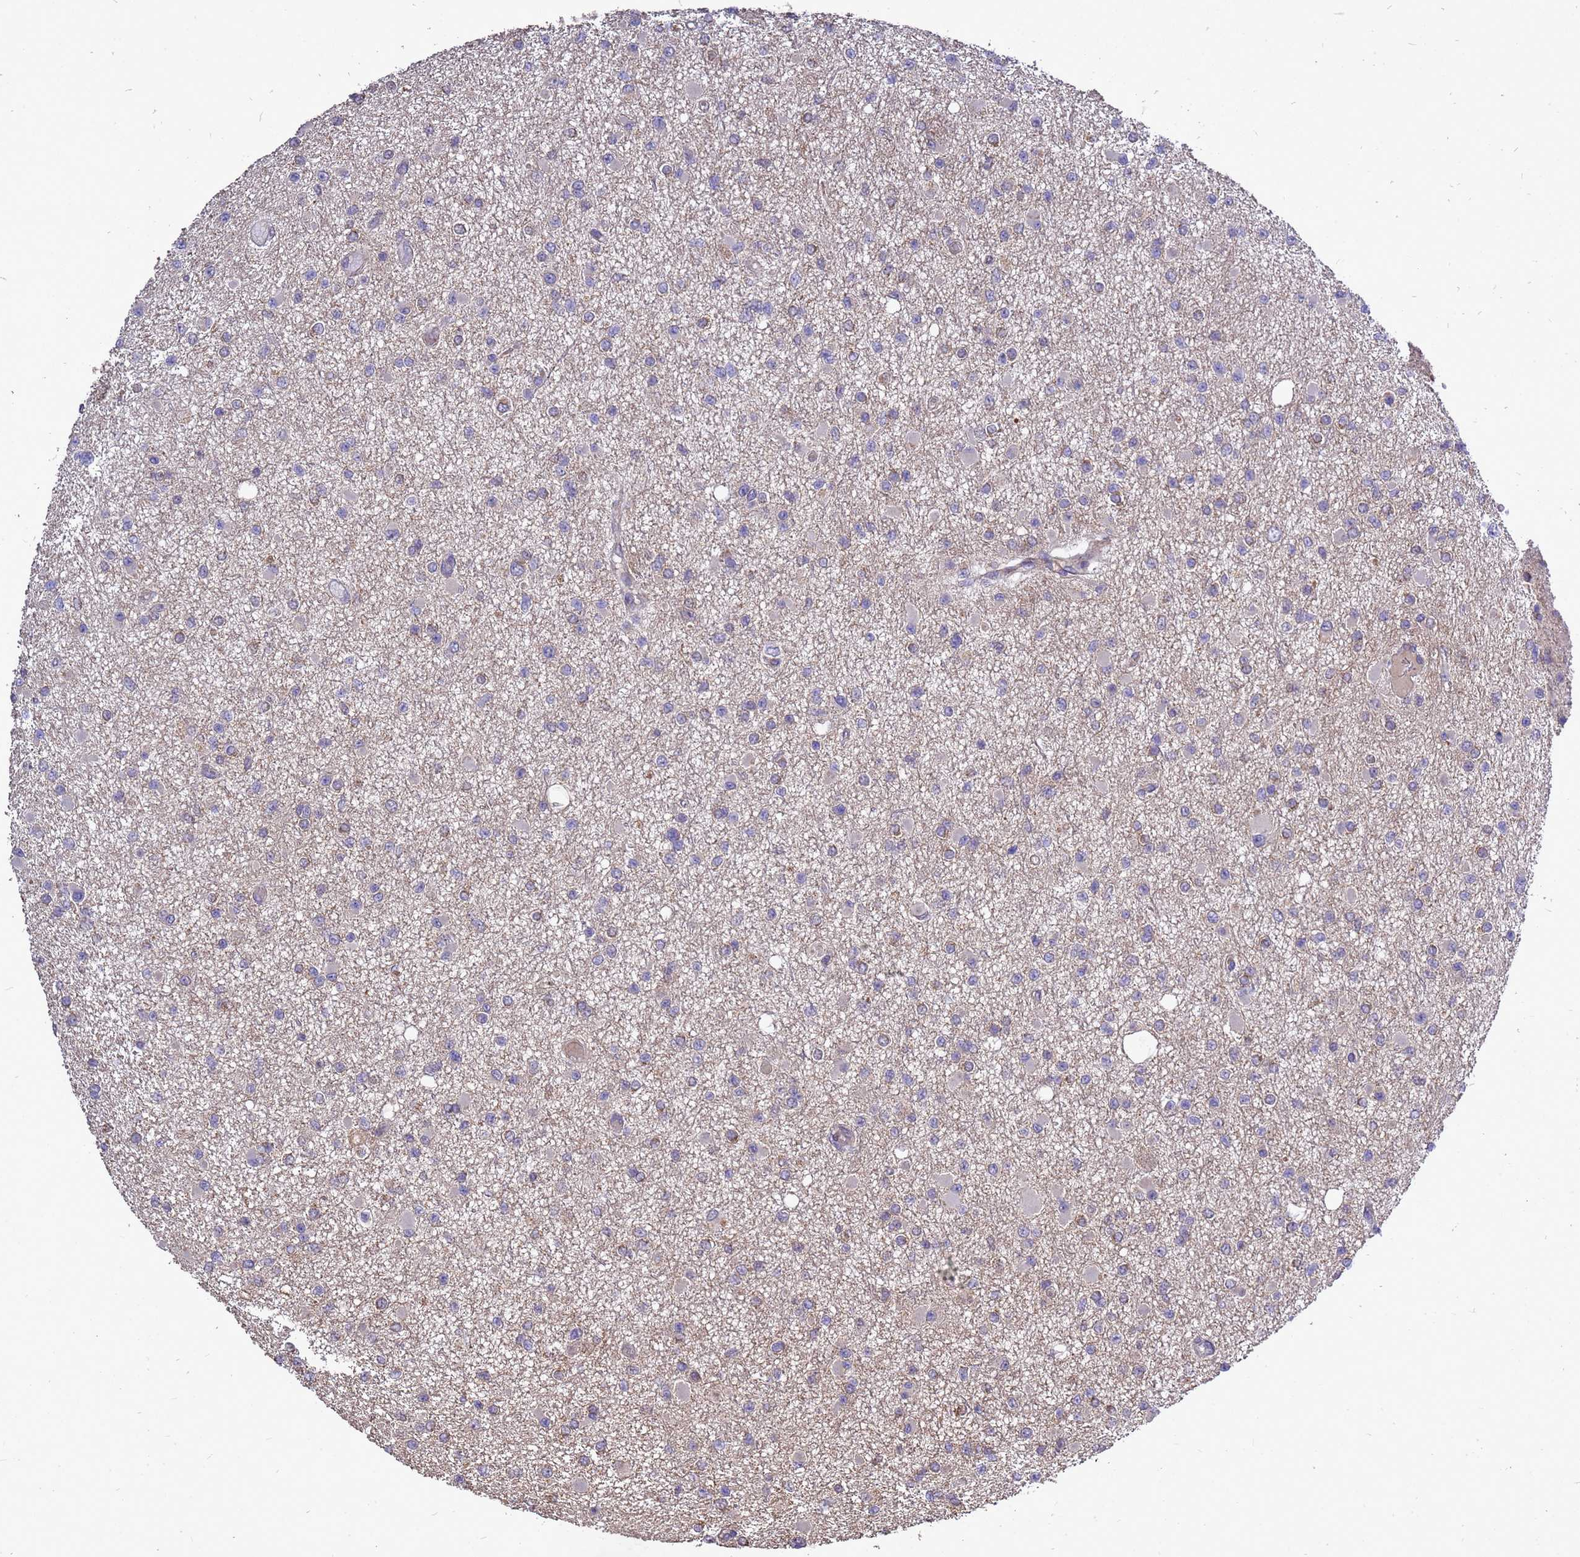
{"staining": {"intensity": "negative", "quantity": "none", "location": "none"}, "tissue": "glioma", "cell_type": "Tumor cells", "image_type": "cancer", "snomed": [{"axis": "morphology", "description": "Glioma, malignant, Low grade"}, {"axis": "topography", "description": "Brain"}], "caption": "IHC histopathology image of glioma stained for a protein (brown), which shows no positivity in tumor cells.", "gene": "RSPRY1", "patient": {"sex": "female", "age": 22}}